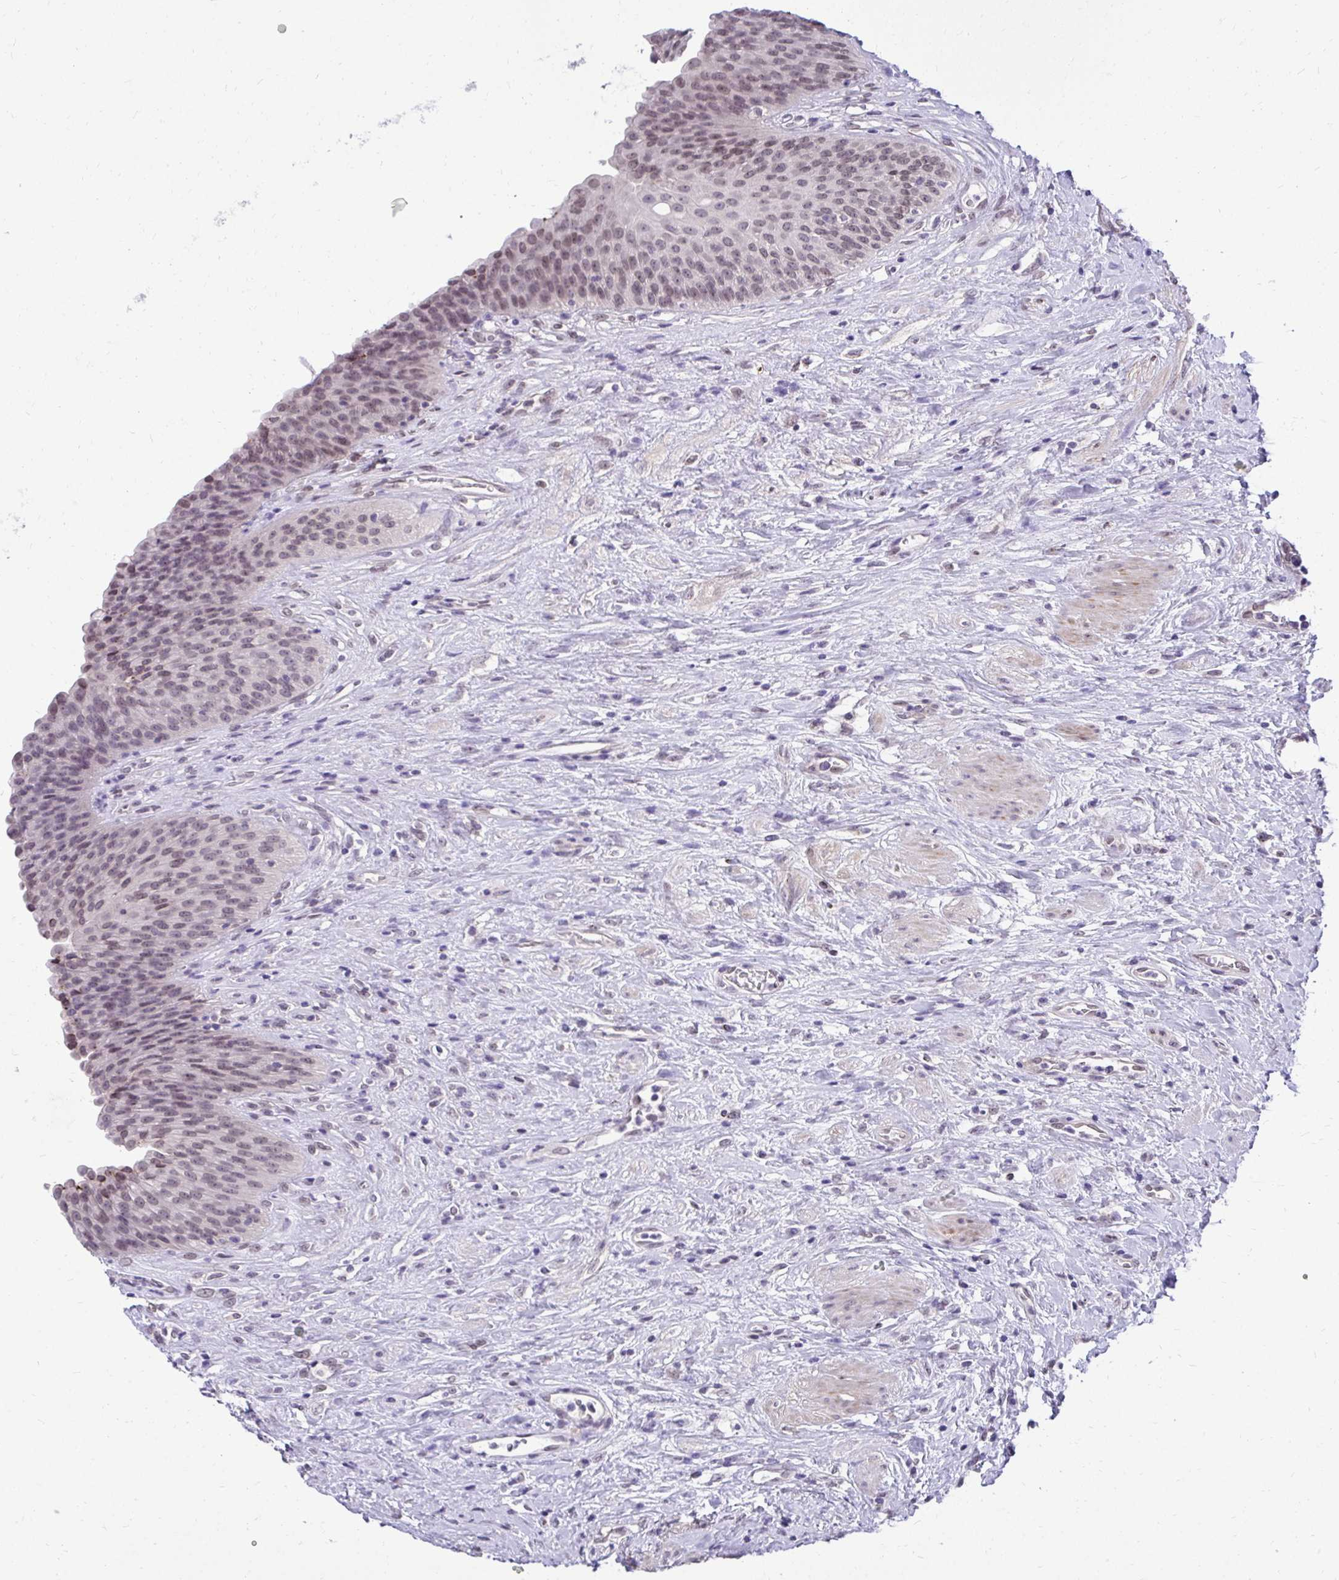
{"staining": {"intensity": "weak", "quantity": ">75%", "location": "nuclear"}, "tissue": "urinary bladder", "cell_type": "Urothelial cells", "image_type": "normal", "snomed": [{"axis": "morphology", "description": "Normal tissue, NOS"}, {"axis": "topography", "description": "Urinary bladder"}], "caption": "IHC of benign human urinary bladder exhibits low levels of weak nuclear staining in about >75% of urothelial cells.", "gene": "BANF1", "patient": {"sex": "female", "age": 56}}